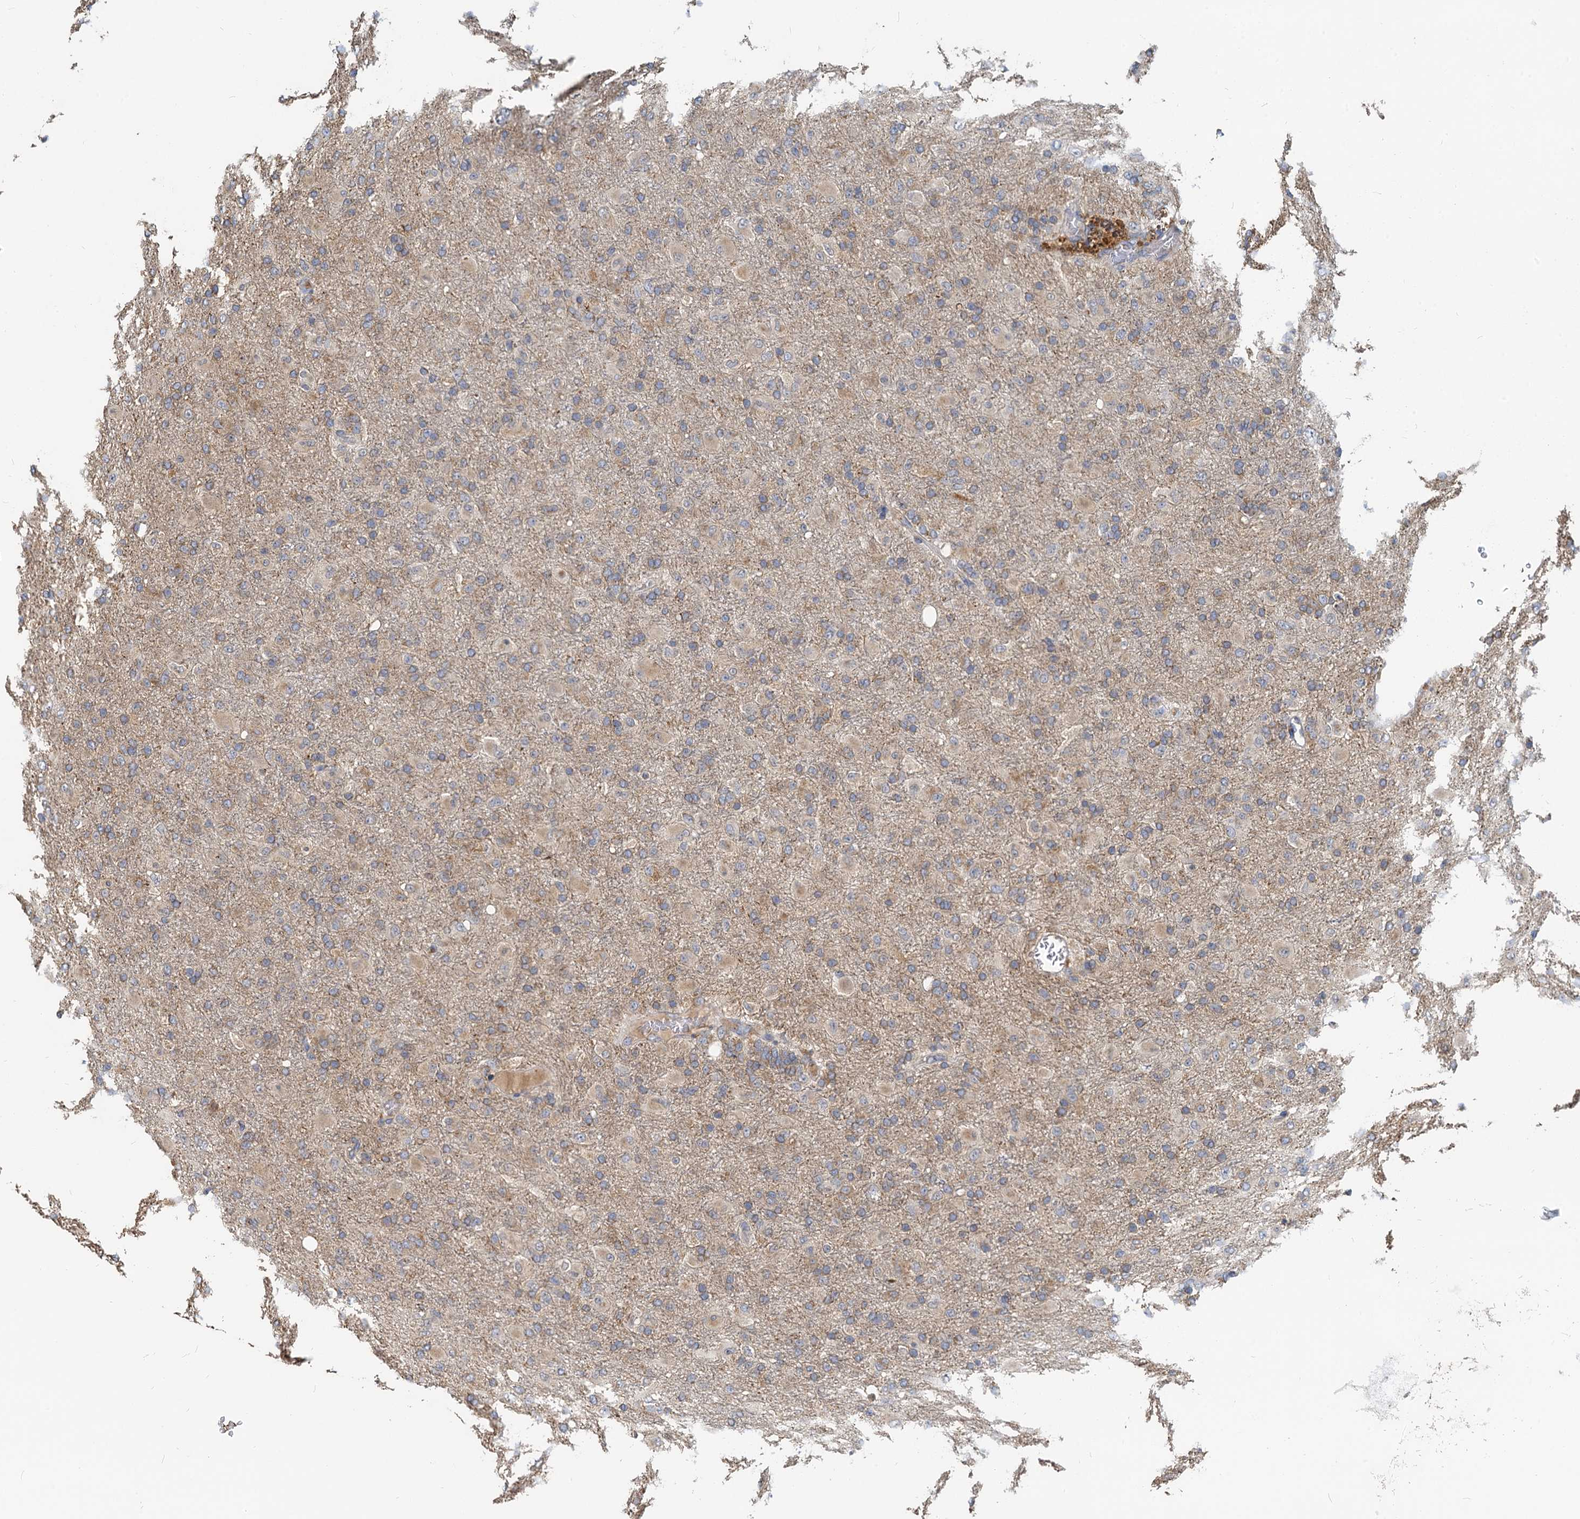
{"staining": {"intensity": "moderate", "quantity": "<25%", "location": "cytoplasmic/membranous"}, "tissue": "glioma", "cell_type": "Tumor cells", "image_type": "cancer", "snomed": [{"axis": "morphology", "description": "Glioma, malignant, Low grade"}, {"axis": "topography", "description": "Brain"}], "caption": "Immunohistochemistry photomicrograph of neoplastic tissue: glioma stained using IHC shows low levels of moderate protein expression localized specifically in the cytoplasmic/membranous of tumor cells, appearing as a cytoplasmic/membranous brown color.", "gene": "NKAPD1", "patient": {"sex": "male", "age": 65}}